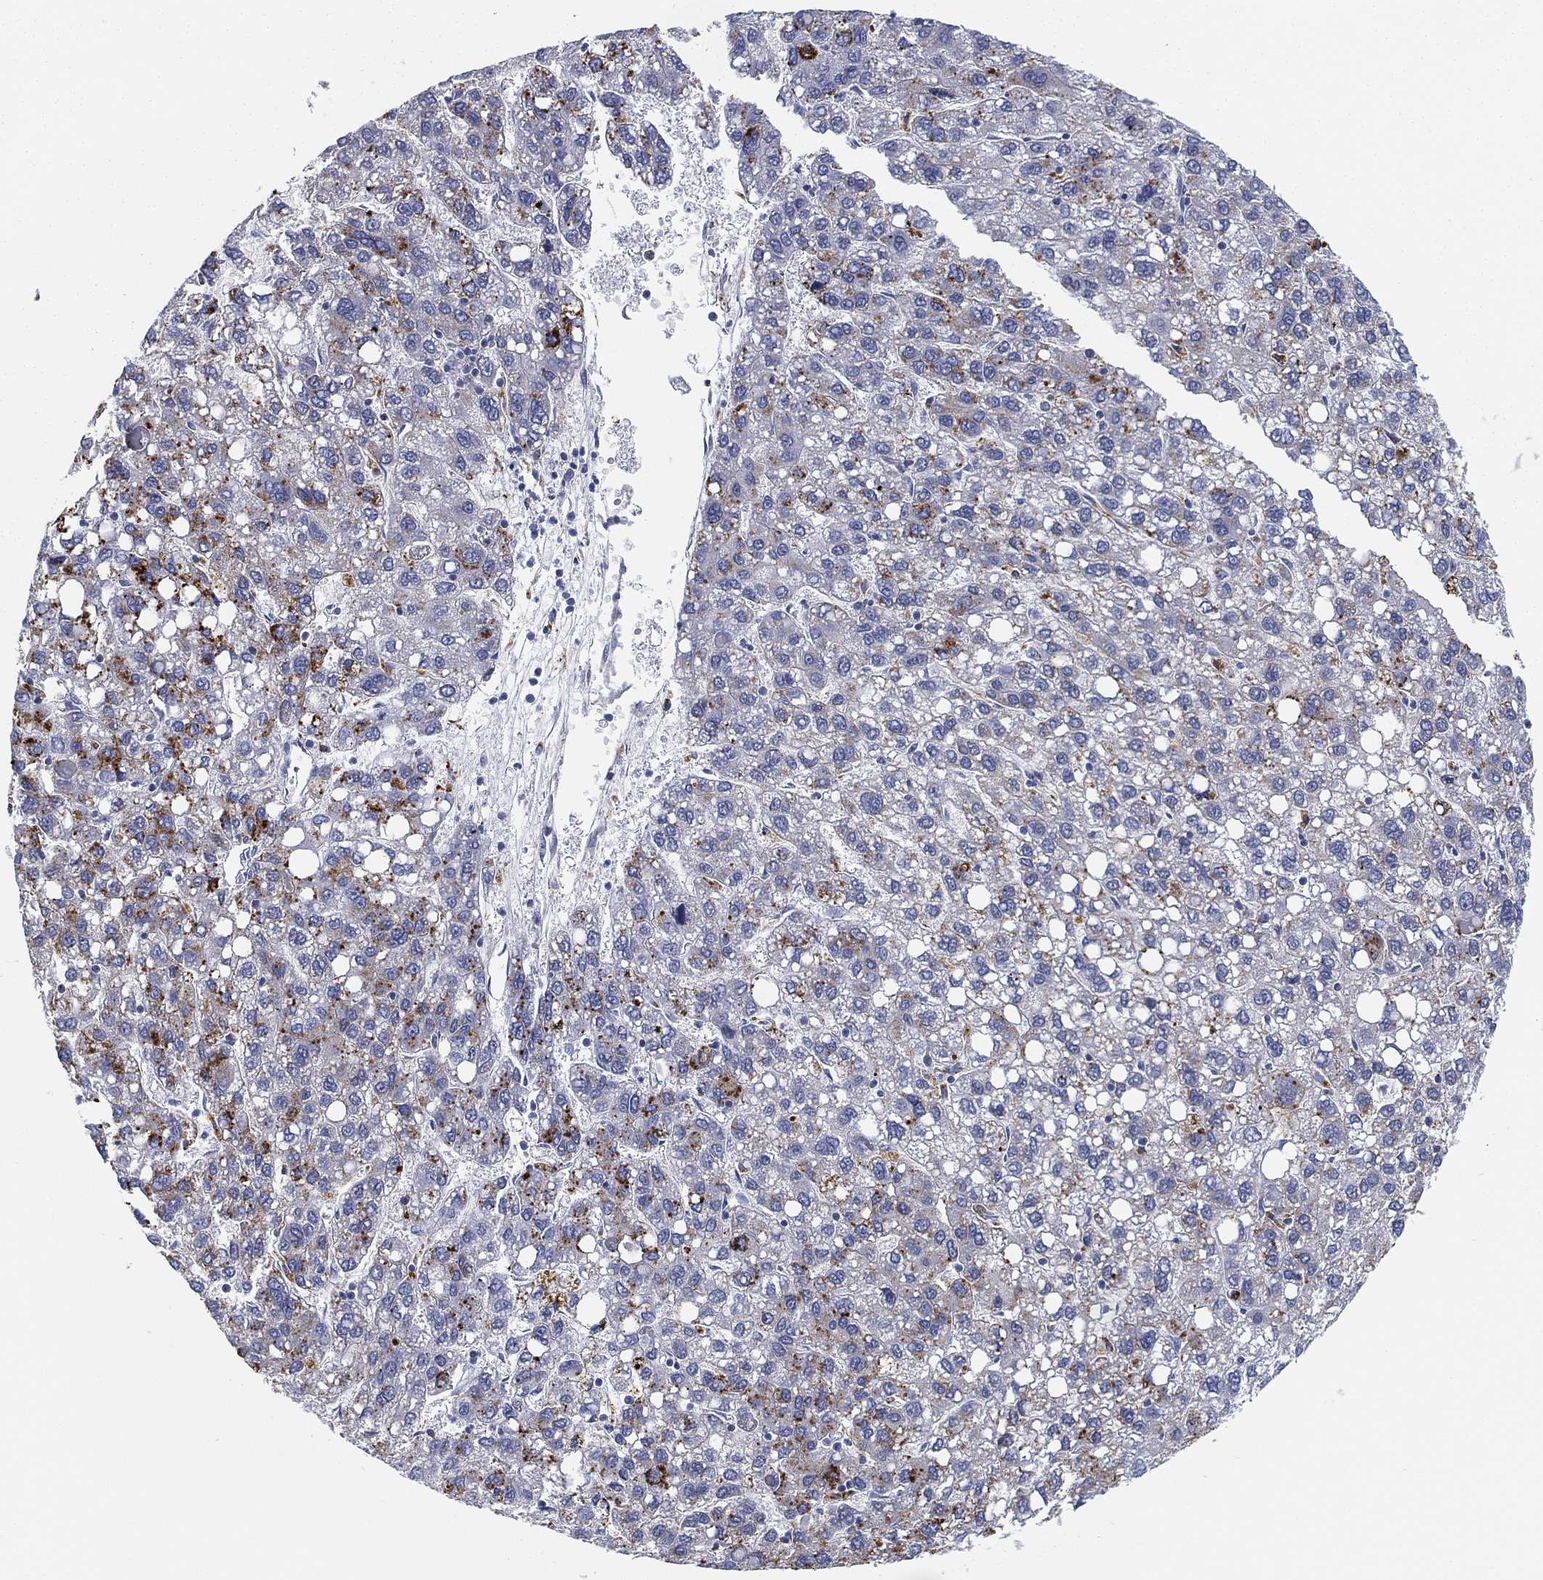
{"staining": {"intensity": "moderate", "quantity": "<25%", "location": "cytoplasmic/membranous"}, "tissue": "liver cancer", "cell_type": "Tumor cells", "image_type": "cancer", "snomed": [{"axis": "morphology", "description": "Carcinoma, Hepatocellular, NOS"}, {"axis": "topography", "description": "Liver"}], "caption": "Hepatocellular carcinoma (liver) stained with DAB (3,3'-diaminobenzidine) immunohistochemistry (IHC) exhibits low levels of moderate cytoplasmic/membranous positivity in about <25% of tumor cells. (IHC, brightfield microscopy, high magnification).", "gene": "NPC2", "patient": {"sex": "female", "age": 82}}